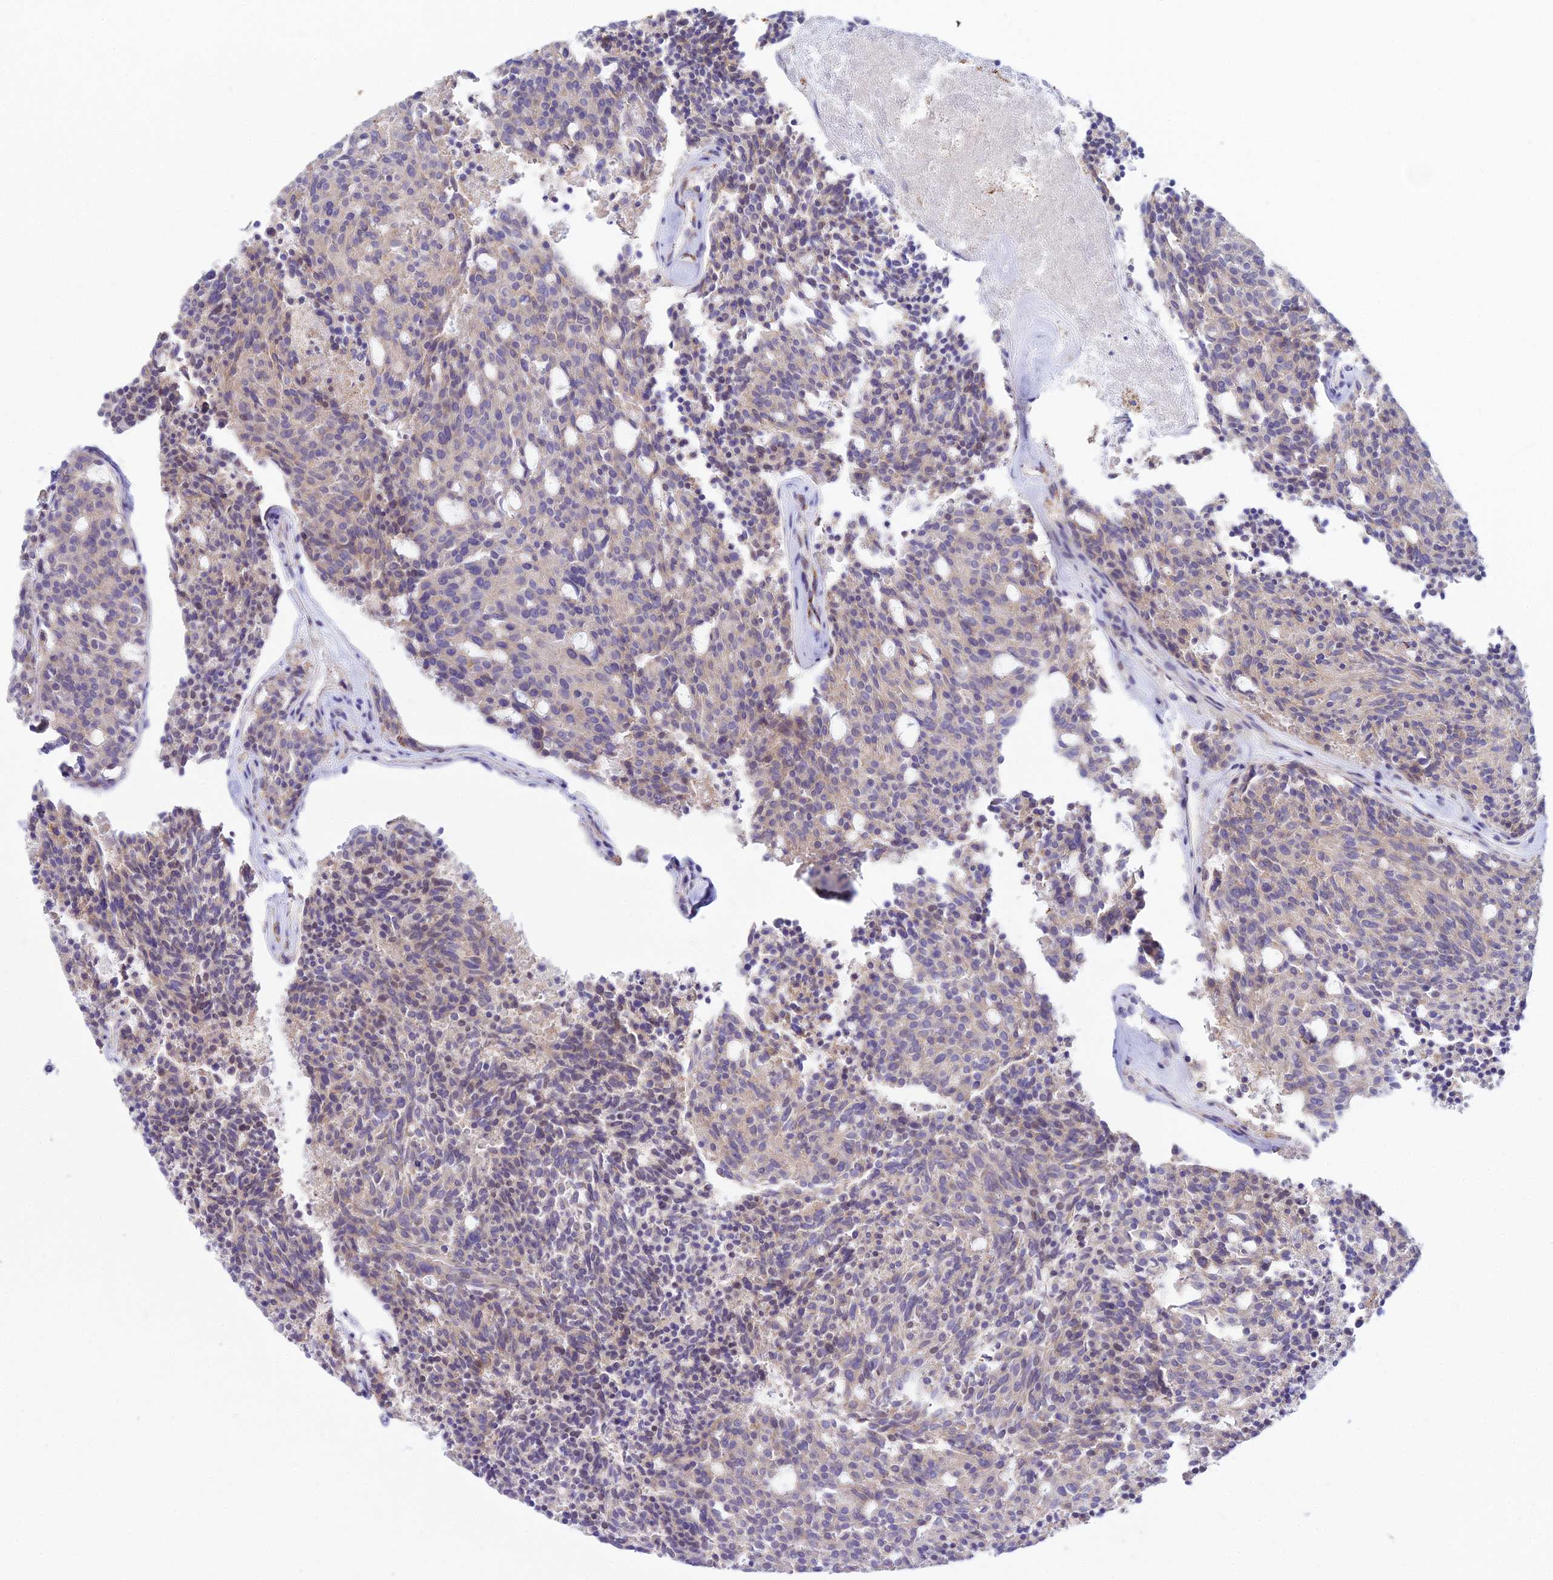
{"staining": {"intensity": "weak", "quantity": ">75%", "location": "cytoplasmic/membranous"}, "tissue": "carcinoid", "cell_type": "Tumor cells", "image_type": "cancer", "snomed": [{"axis": "morphology", "description": "Carcinoid, malignant, NOS"}, {"axis": "topography", "description": "Pancreas"}], "caption": "Malignant carcinoid stained with DAB immunohistochemistry shows low levels of weak cytoplasmic/membranous expression in about >75% of tumor cells. The staining was performed using DAB (3,3'-diaminobenzidine), with brown indicating positive protein expression. Nuclei are stained blue with hematoxylin.", "gene": "C6orf163", "patient": {"sex": "female", "age": 54}}